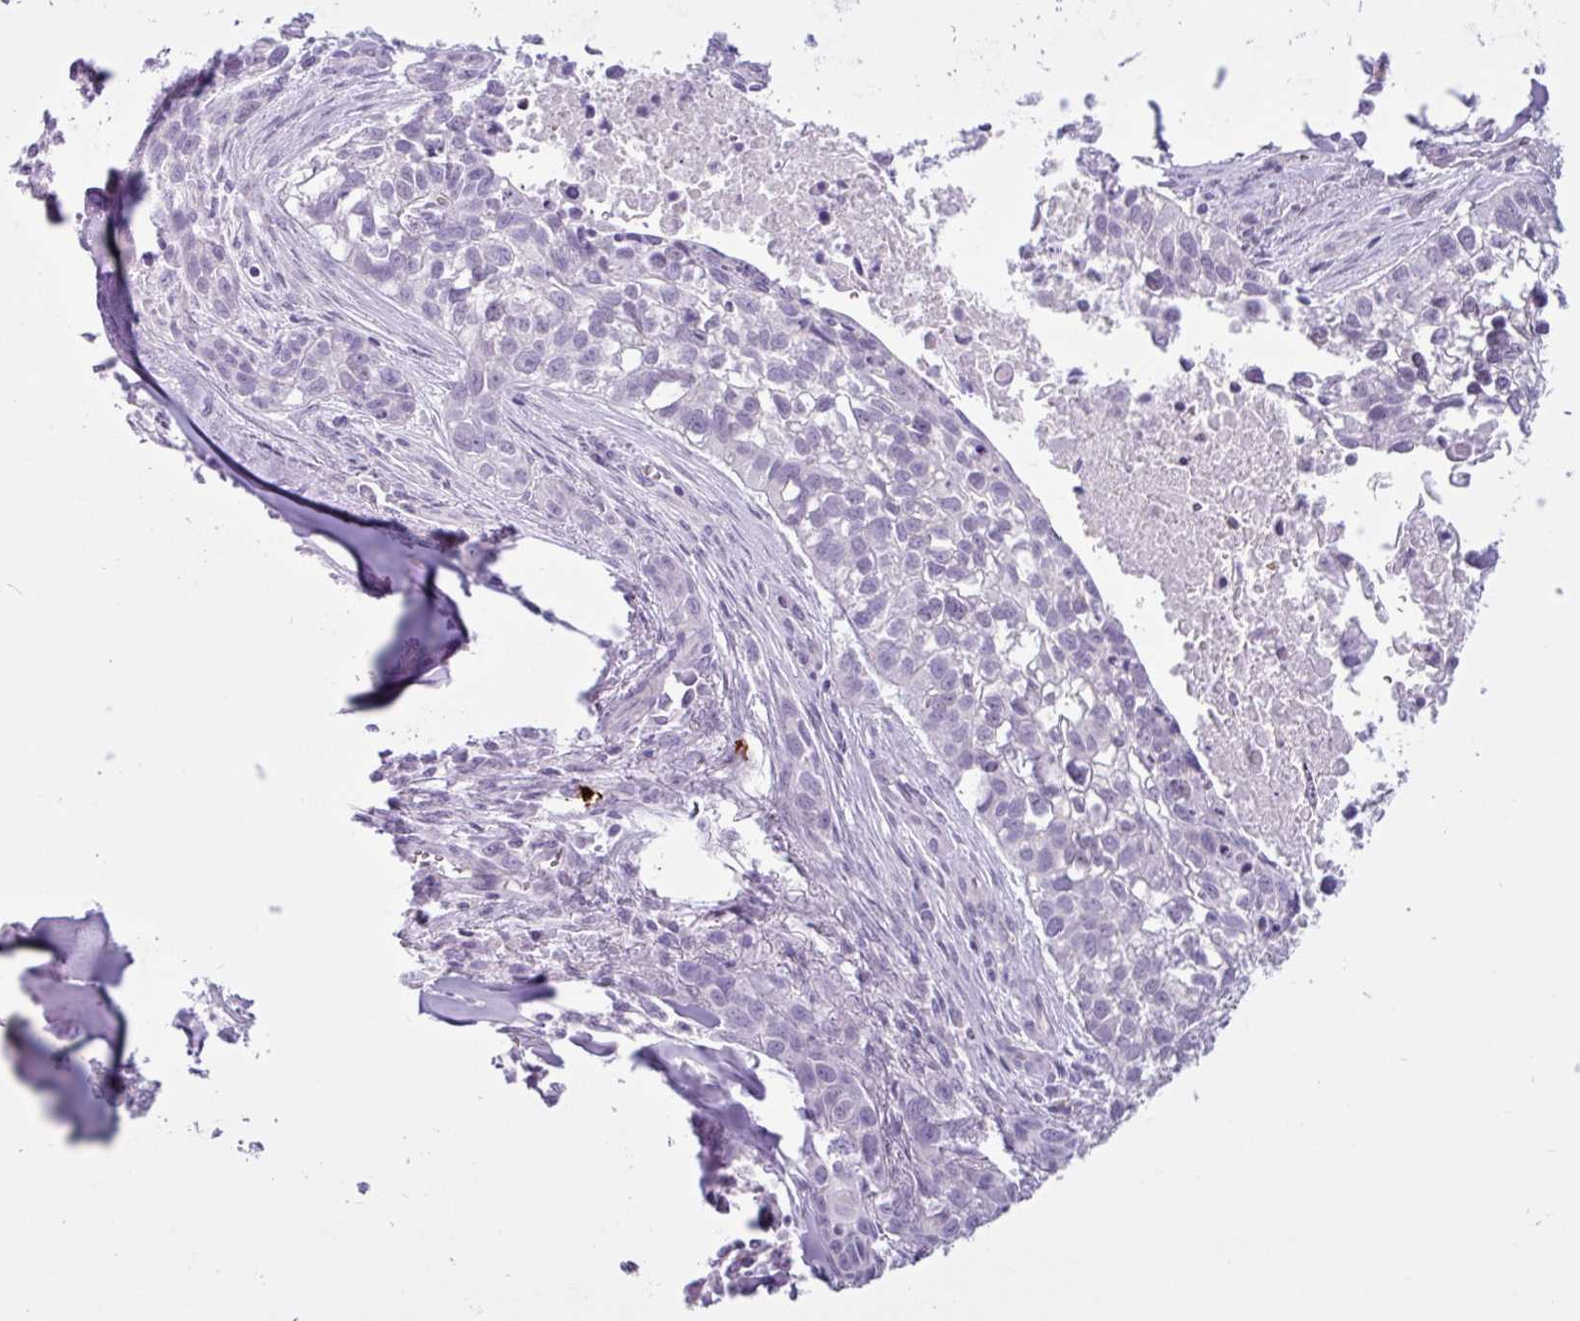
{"staining": {"intensity": "negative", "quantity": "none", "location": "none"}, "tissue": "lung cancer", "cell_type": "Tumor cells", "image_type": "cancer", "snomed": [{"axis": "morphology", "description": "Squamous cell carcinoma, NOS"}, {"axis": "topography", "description": "Lung"}], "caption": "An immunohistochemistry photomicrograph of lung cancer (squamous cell carcinoma) is shown. There is no staining in tumor cells of lung cancer (squamous cell carcinoma).", "gene": "TMEM178A", "patient": {"sex": "male", "age": 74}}